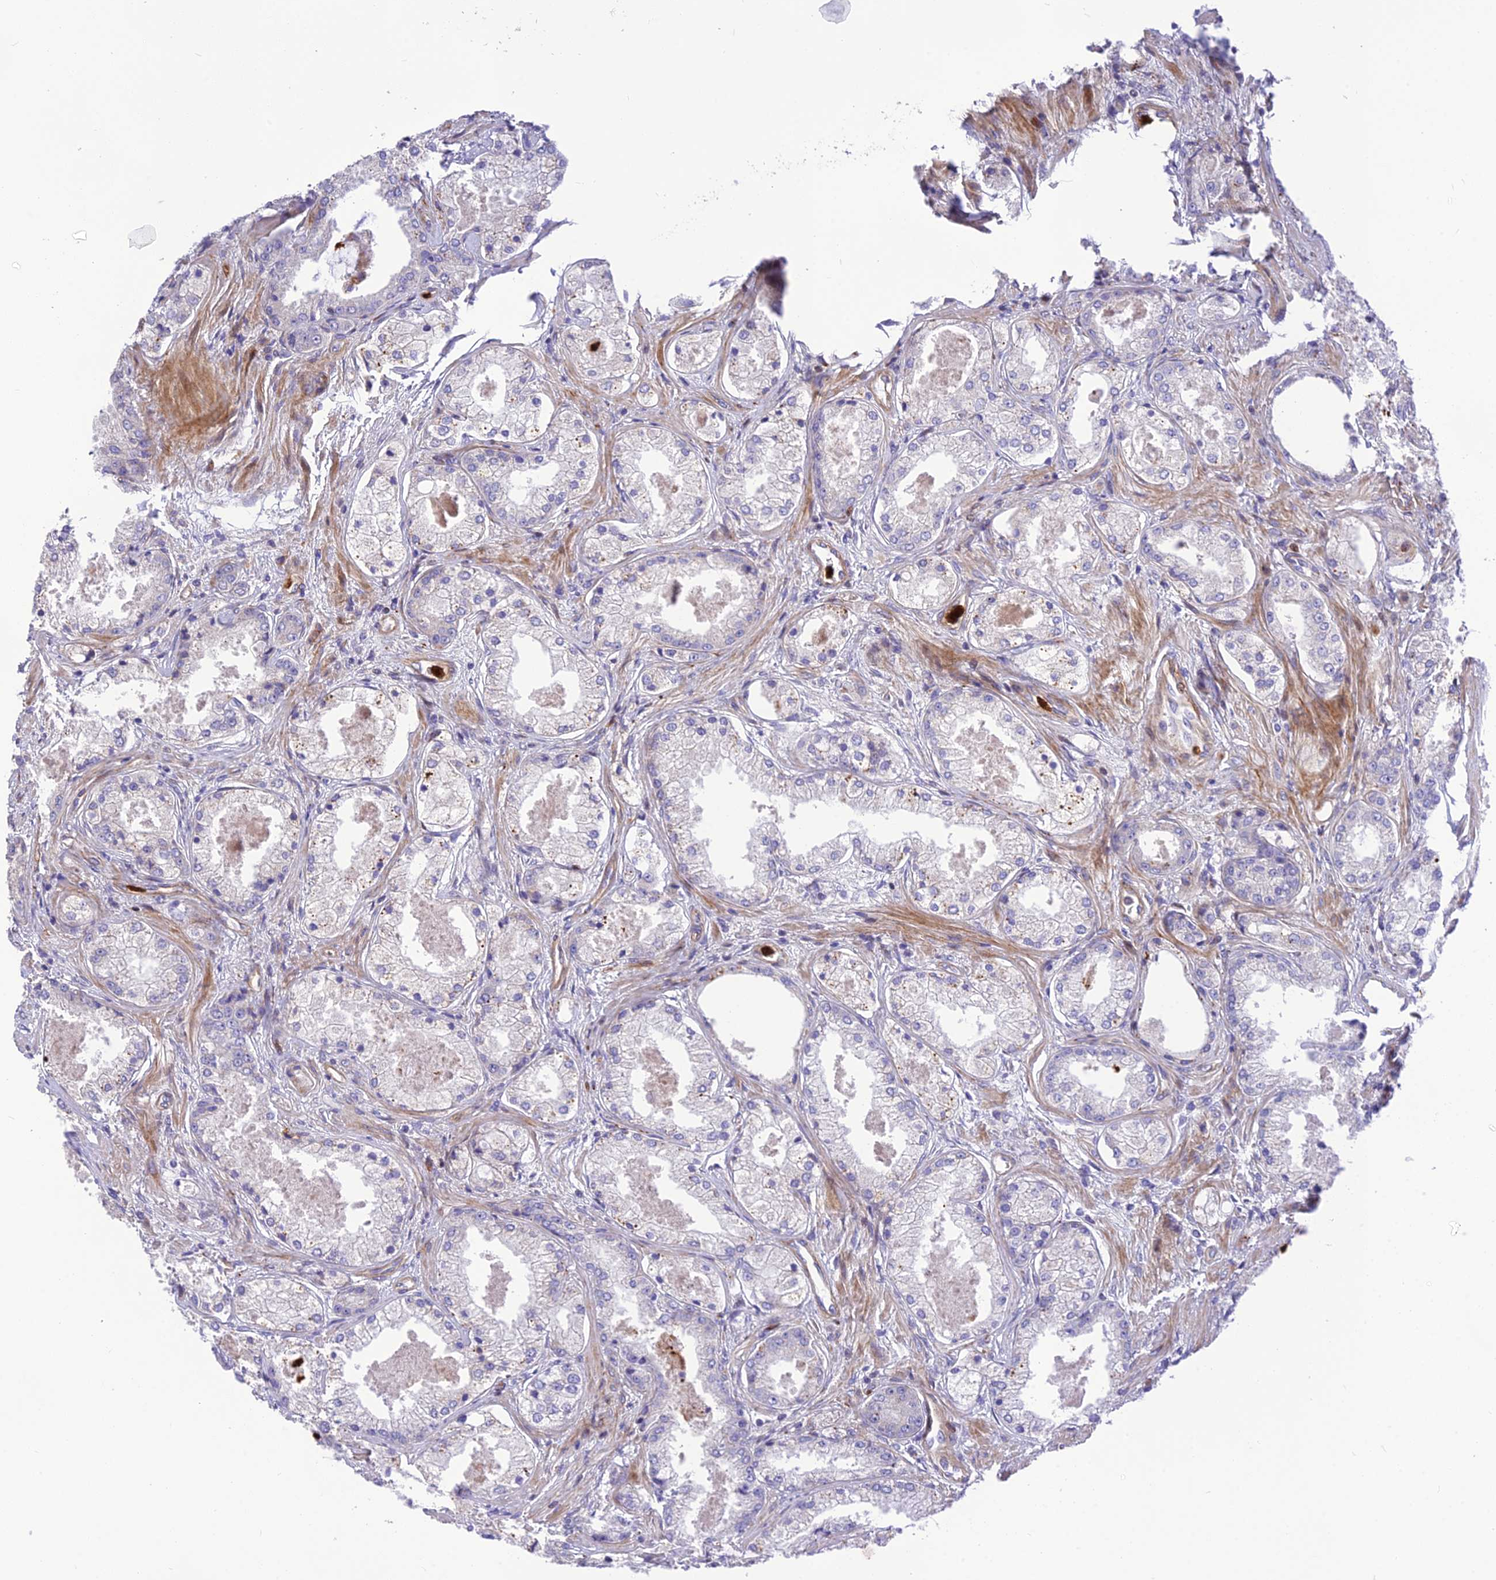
{"staining": {"intensity": "negative", "quantity": "none", "location": "none"}, "tissue": "prostate cancer", "cell_type": "Tumor cells", "image_type": "cancer", "snomed": [{"axis": "morphology", "description": "Adenocarcinoma, Low grade"}, {"axis": "topography", "description": "Prostate"}], "caption": "This is a photomicrograph of immunohistochemistry (IHC) staining of adenocarcinoma (low-grade) (prostate), which shows no expression in tumor cells.", "gene": "CPSF4L", "patient": {"sex": "male", "age": 68}}